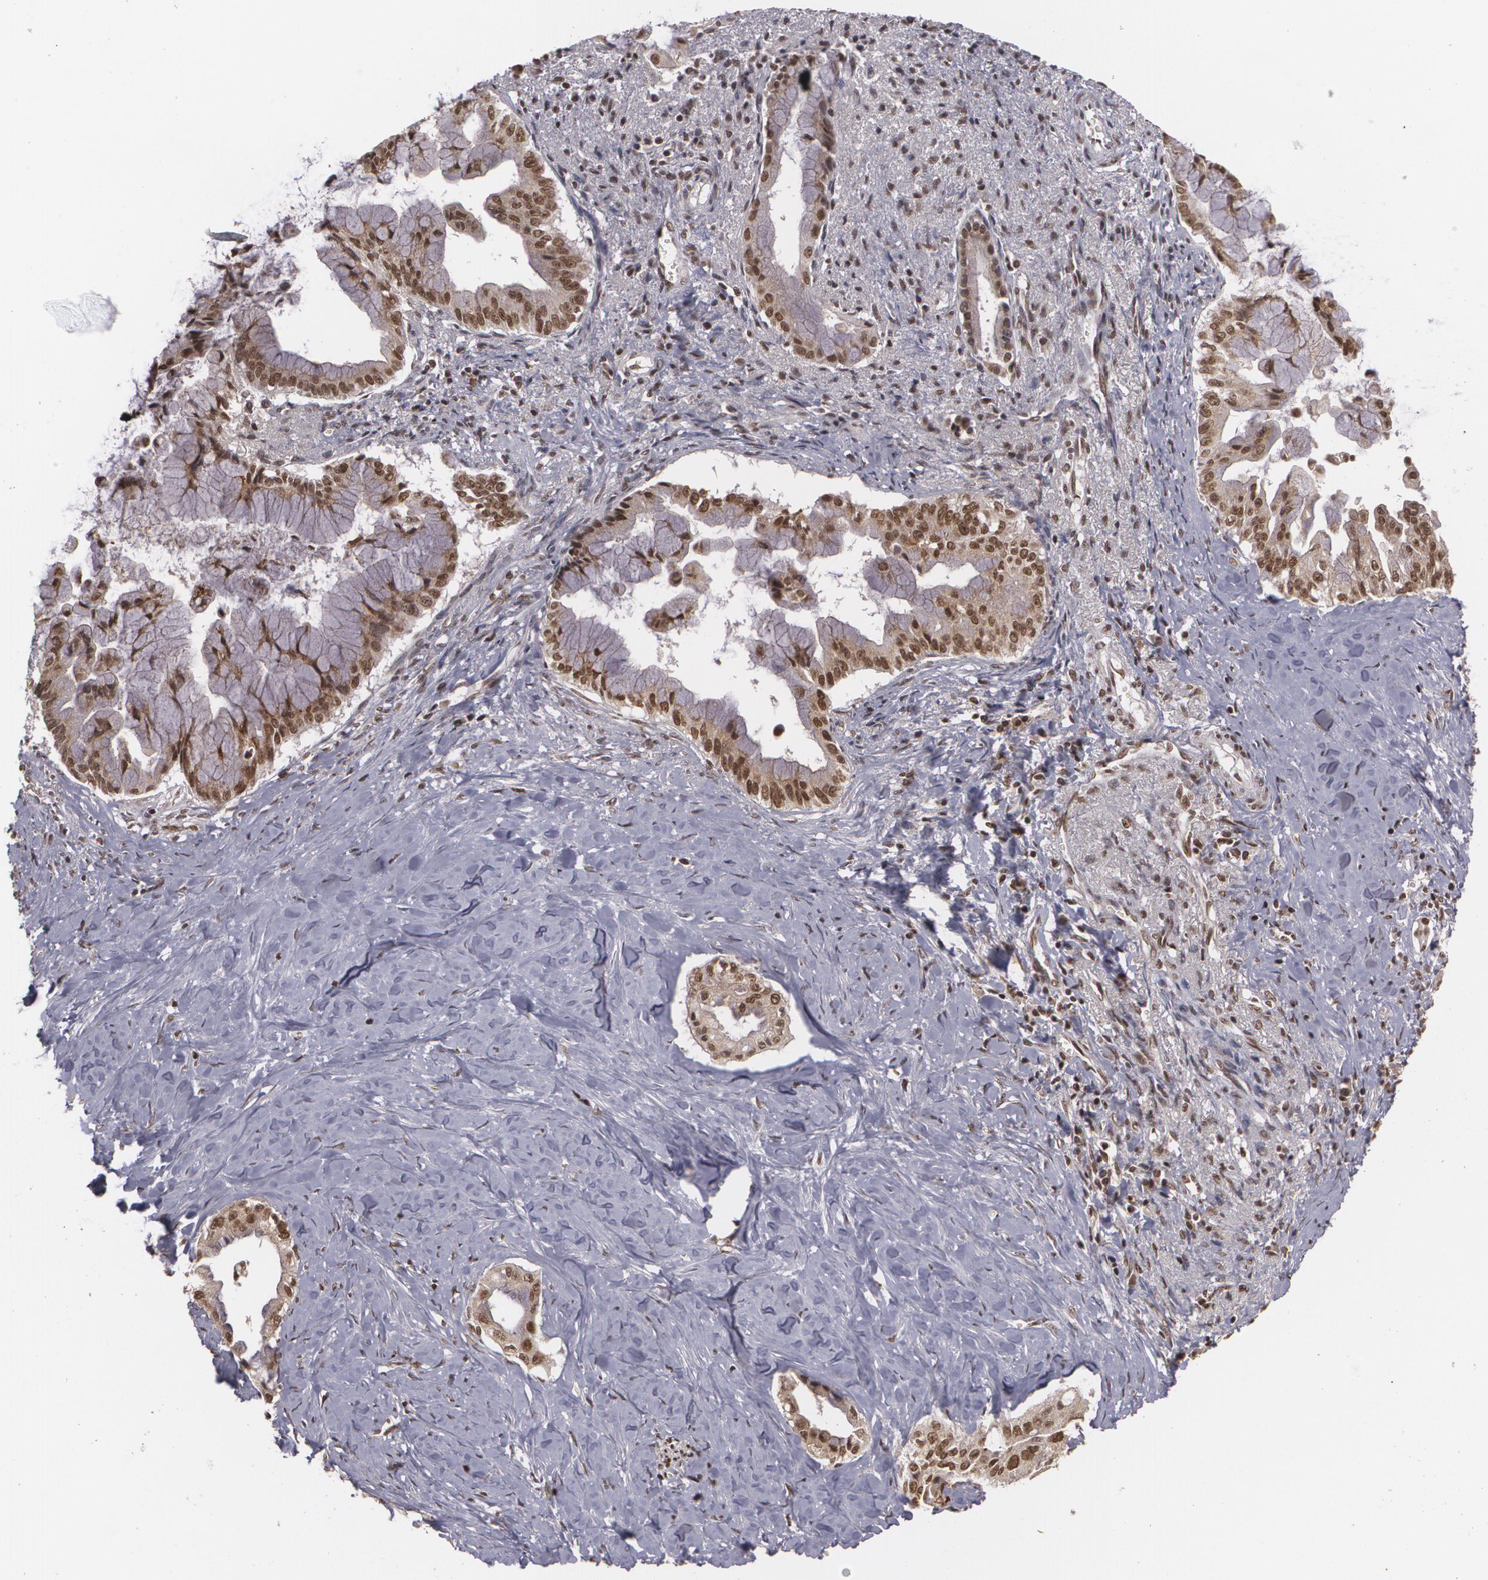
{"staining": {"intensity": "strong", "quantity": ">75%", "location": "nuclear"}, "tissue": "pancreatic cancer", "cell_type": "Tumor cells", "image_type": "cancer", "snomed": [{"axis": "morphology", "description": "Adenocarcinoma, NOS"}, {"axis": "topography", "description": "Pancreas"}], "caption": "This photomicrograph displays pancreatic cancer stained with immunohistochemistry to label a protein in brown. The nuclear of tumor cells show strong positivity for the protein. Nuclei are counter-stained blue.", "gene": "RXRB", "patient": {"sex": "male", "age": 59}}